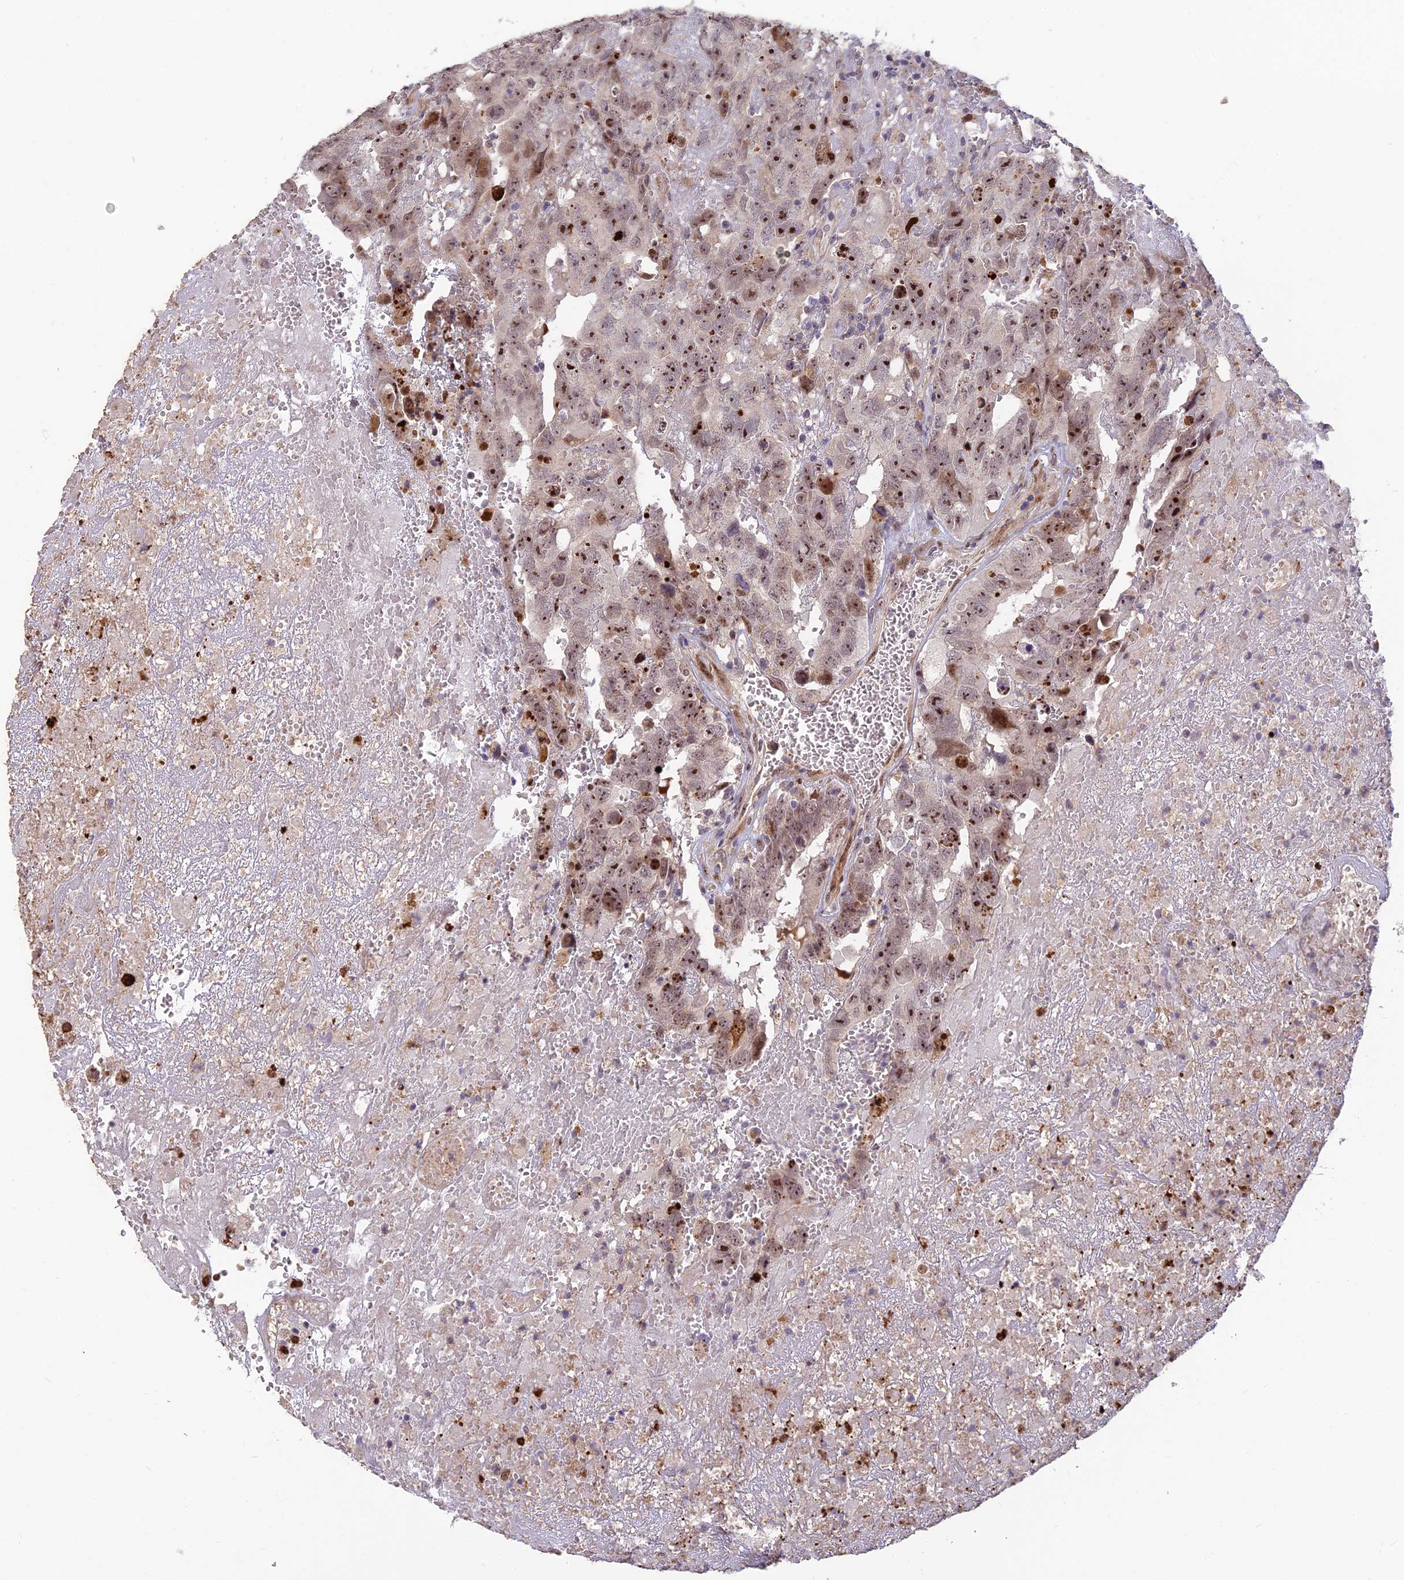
{"staining": {"intensity": "strong", "quantity": ">75%", "location": "nuclear"}, "tissue": "testis cancer", "cell_type": "Tumor cells", "image_type": "cancer", "snomed": [{"axis": "morphology", "description": "Carcinoma, Embryonal, NOS"}, {"axis": "topography", "description": "Testis"}], "caption": "Tumor cells exhibit high levels of strong nuclear expression in approximately >75% of cells in embryonal carcinoma (testis). (DAB IHC, brown staining for protein, blue staining for nuclei).", "gene": "UFSP2", "patient": {"sex": "male", "age": 45}}